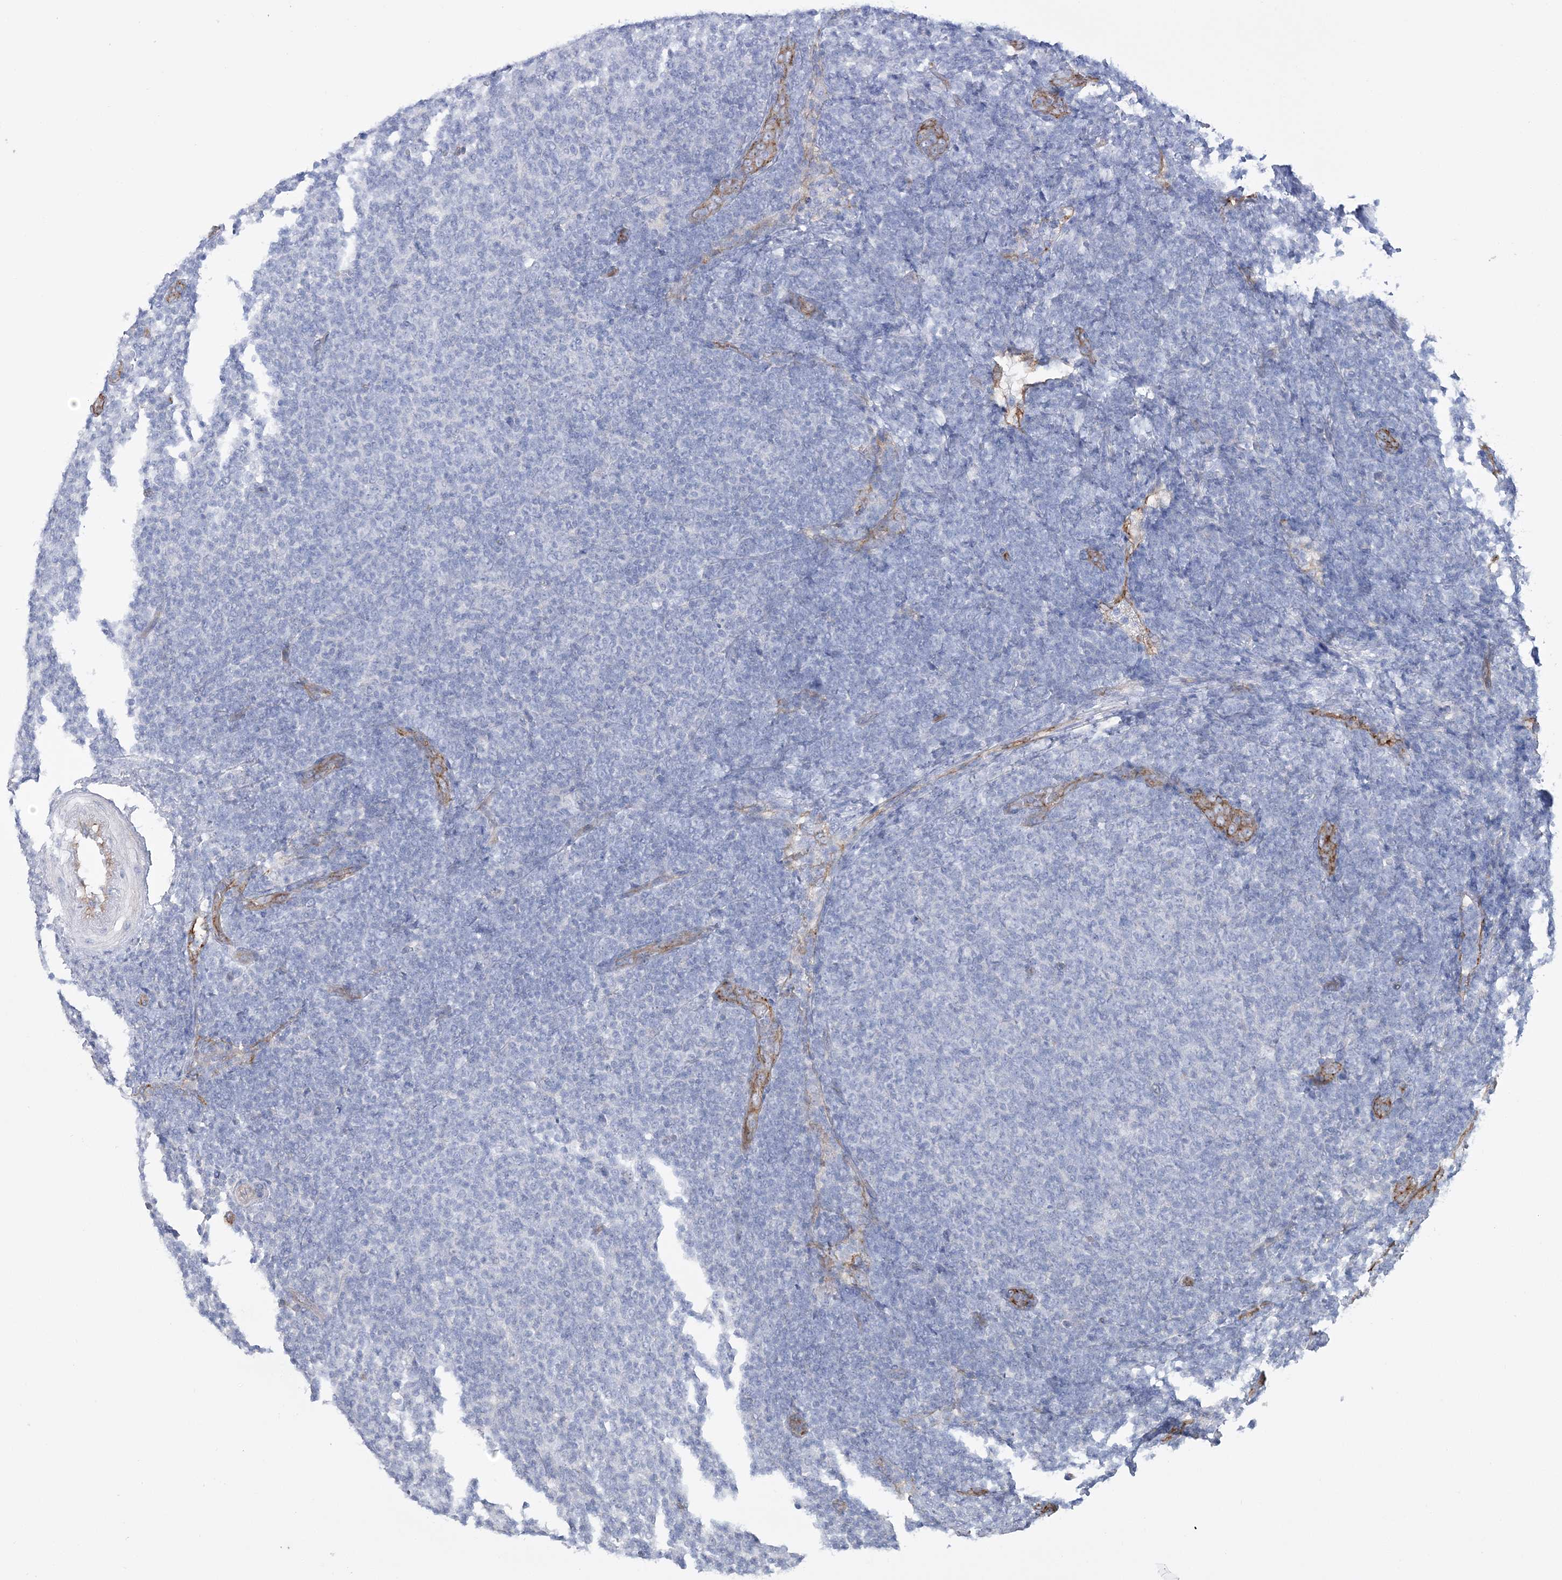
{"staining": {"intensity": "negative", "quantity": "none", "location": "none"}, "tissue": "lymphoma", "cell_type": "Tumor cells", "image_type": "cancer", "snomed": [{"axis": "morphology", "description": "Malignant lymphoma, non-Hodgkin's type, Low grade"}, {"axis": "topography", "description": "Lymph node"}], "caption": "Human lymphoma stained for a protein using IHC displays no staining in tumor cells.", "gene": "RAB11FIP5", "patient": {"sex": "male", "age": 66}}